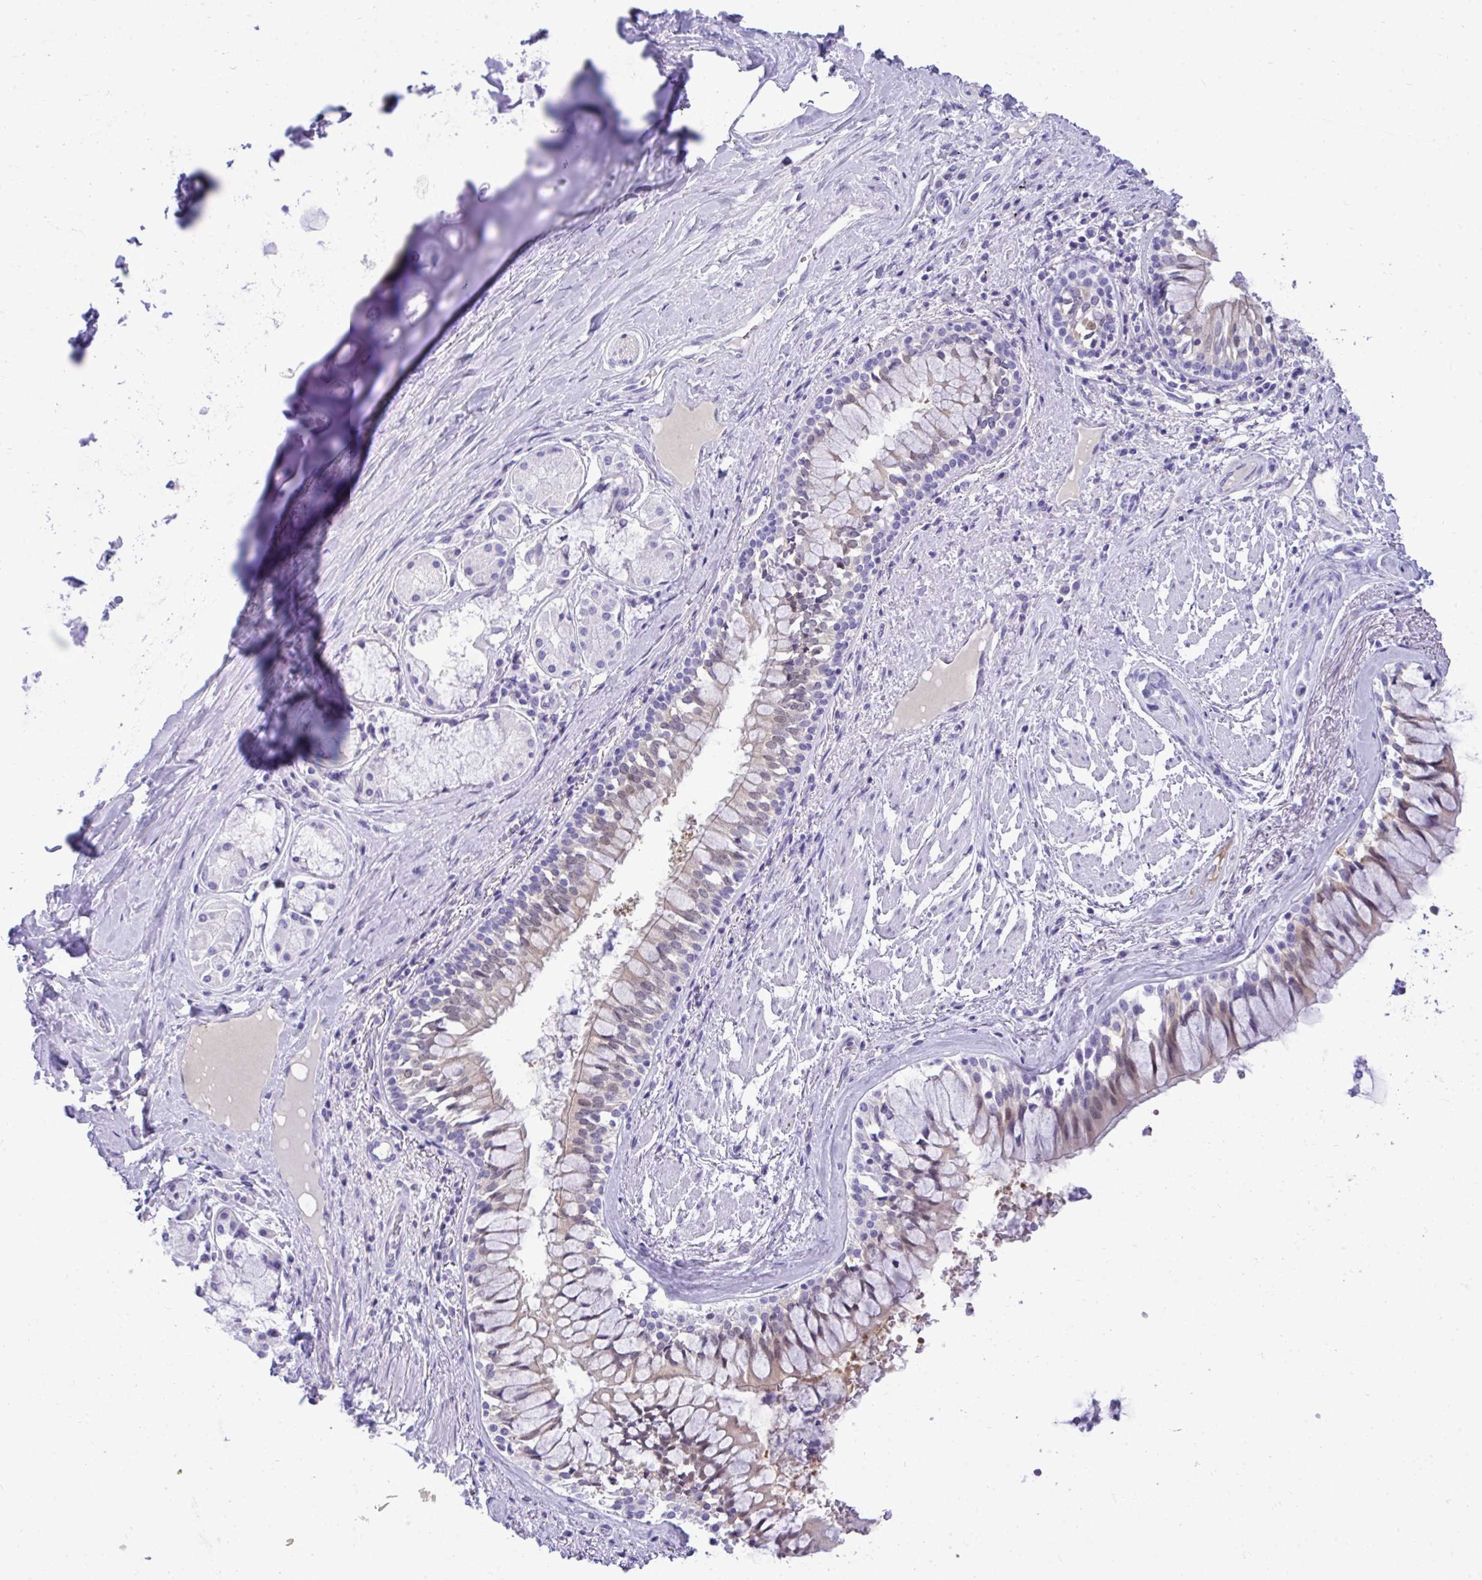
{"staining": {"intensity": "negative", "quantity": "none", "location": "none"}, "tissue": "adipose tissue", "cell_type": "Adipocytes", "image_type": "normal", "snomed": [{"axis": "morphology", "description": "Normal tissue, NOS"}, {"axis": "topography", "description": "Cartilage tissue"}, {"axis": "topography", "description": "Bronchus"}], "caption": "A high-resolution histopathology image shows immunohistochemistry (IHC) staining of unremarkable adipose tissue, which exhibits no significant positivity in adipocytes. The staining is performed using DAB (3,3'-diaminobenzidine) brown chromogen with nuclei counter-stained in using hematoxylin.", "gene": "PGM2L1", "patient": {"sex": "male", "age": 64}}